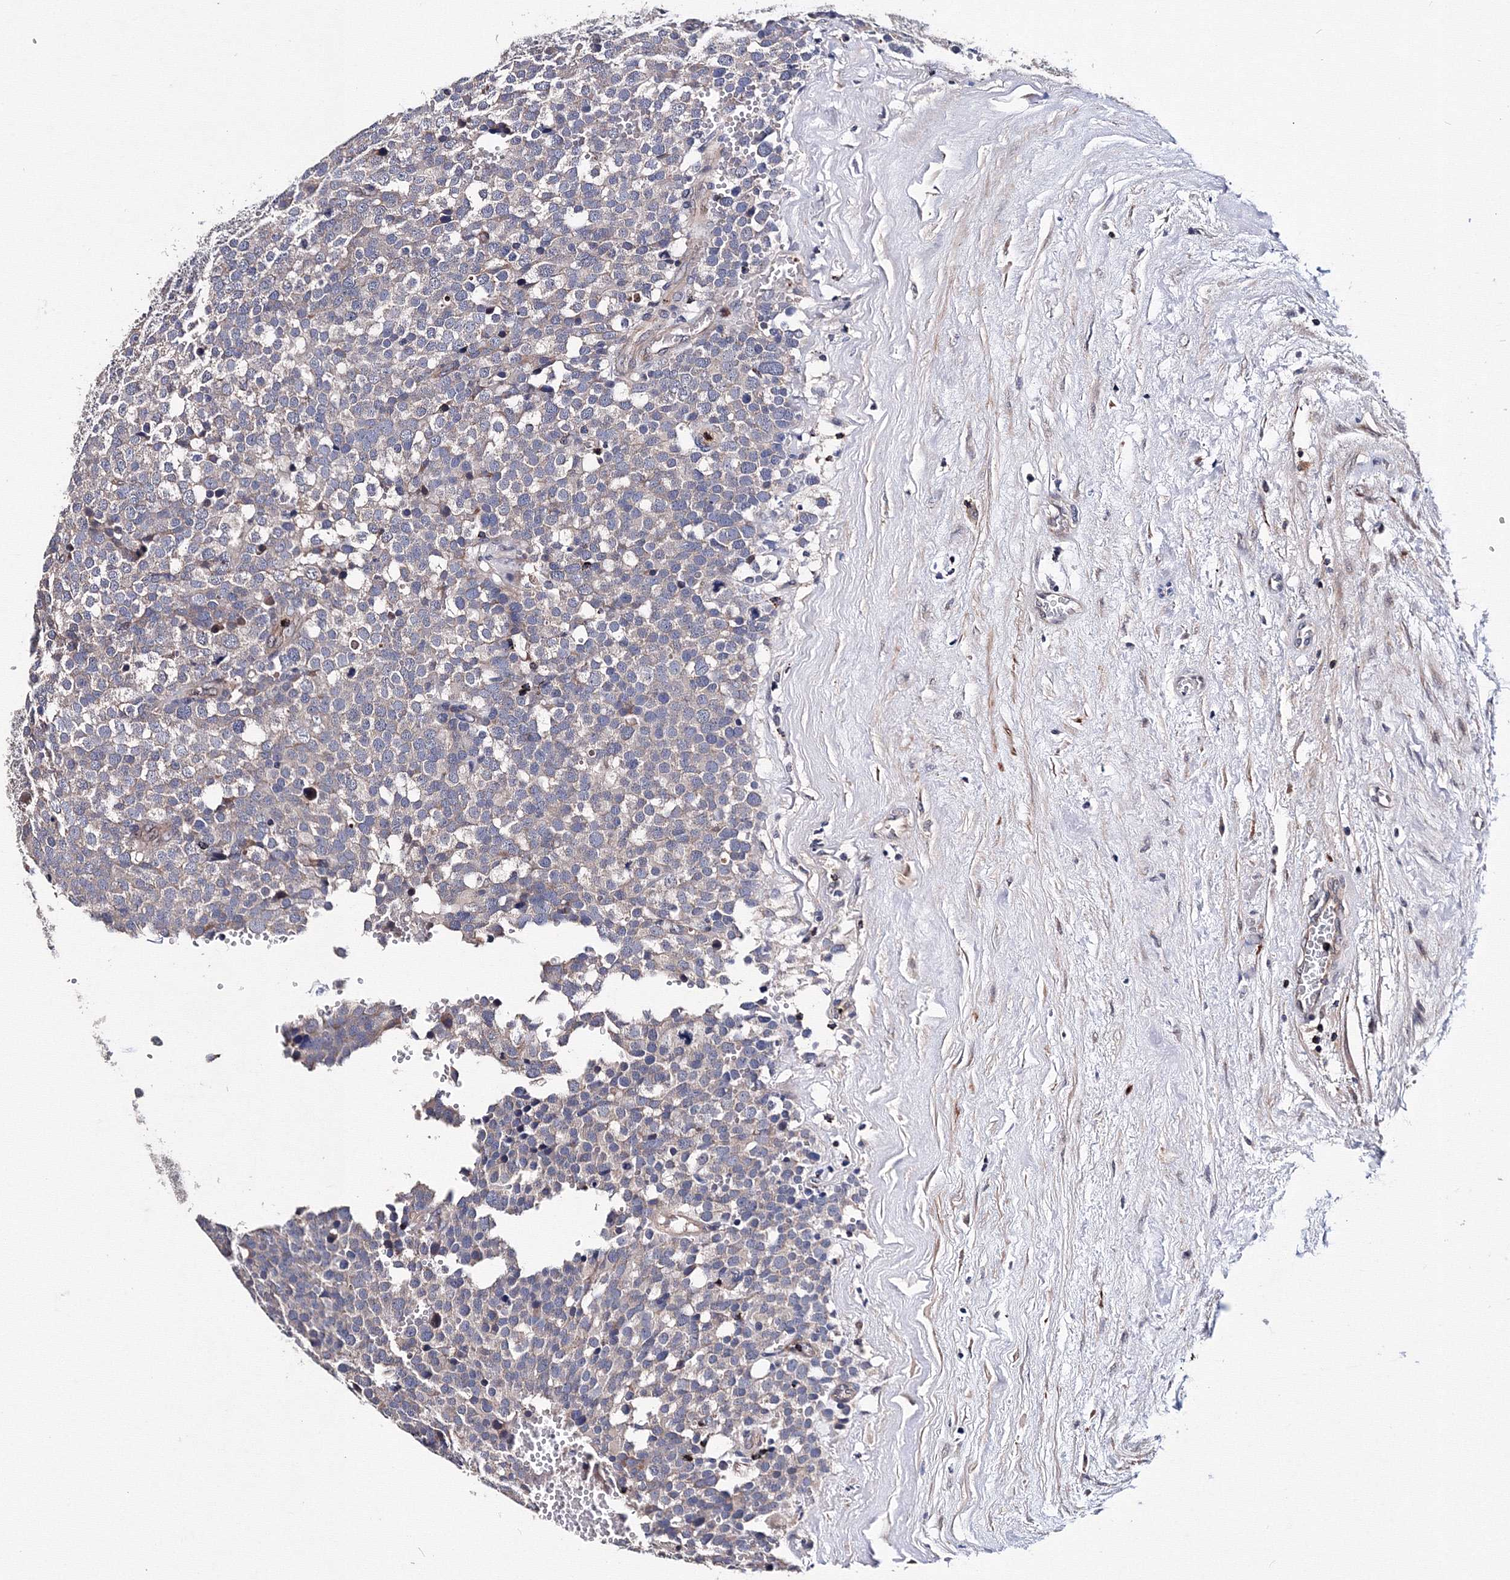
{"staining": {"intensity": "negative", "quantity": "none", "location": "none"}, "tissue": "testis cancer", "cell_type": "Tumor cells", "image_type": "cancer", "snomed": [{"axis": "morphology", "description": "Seminoma, NOS"}, {"axis": "topography", "description": "Testis"}], "caption": "There is no significant positivity in tumor cells of testis cancer (seminoma). (Stains: DAB (3,3'-diaminobenzidine) IHC with hematoxylin counter stain, Microscopy: brightfield microscopy at high magnification).", "gene": "PHYKPL", "patient": {"sex": "male", "age": 71}}